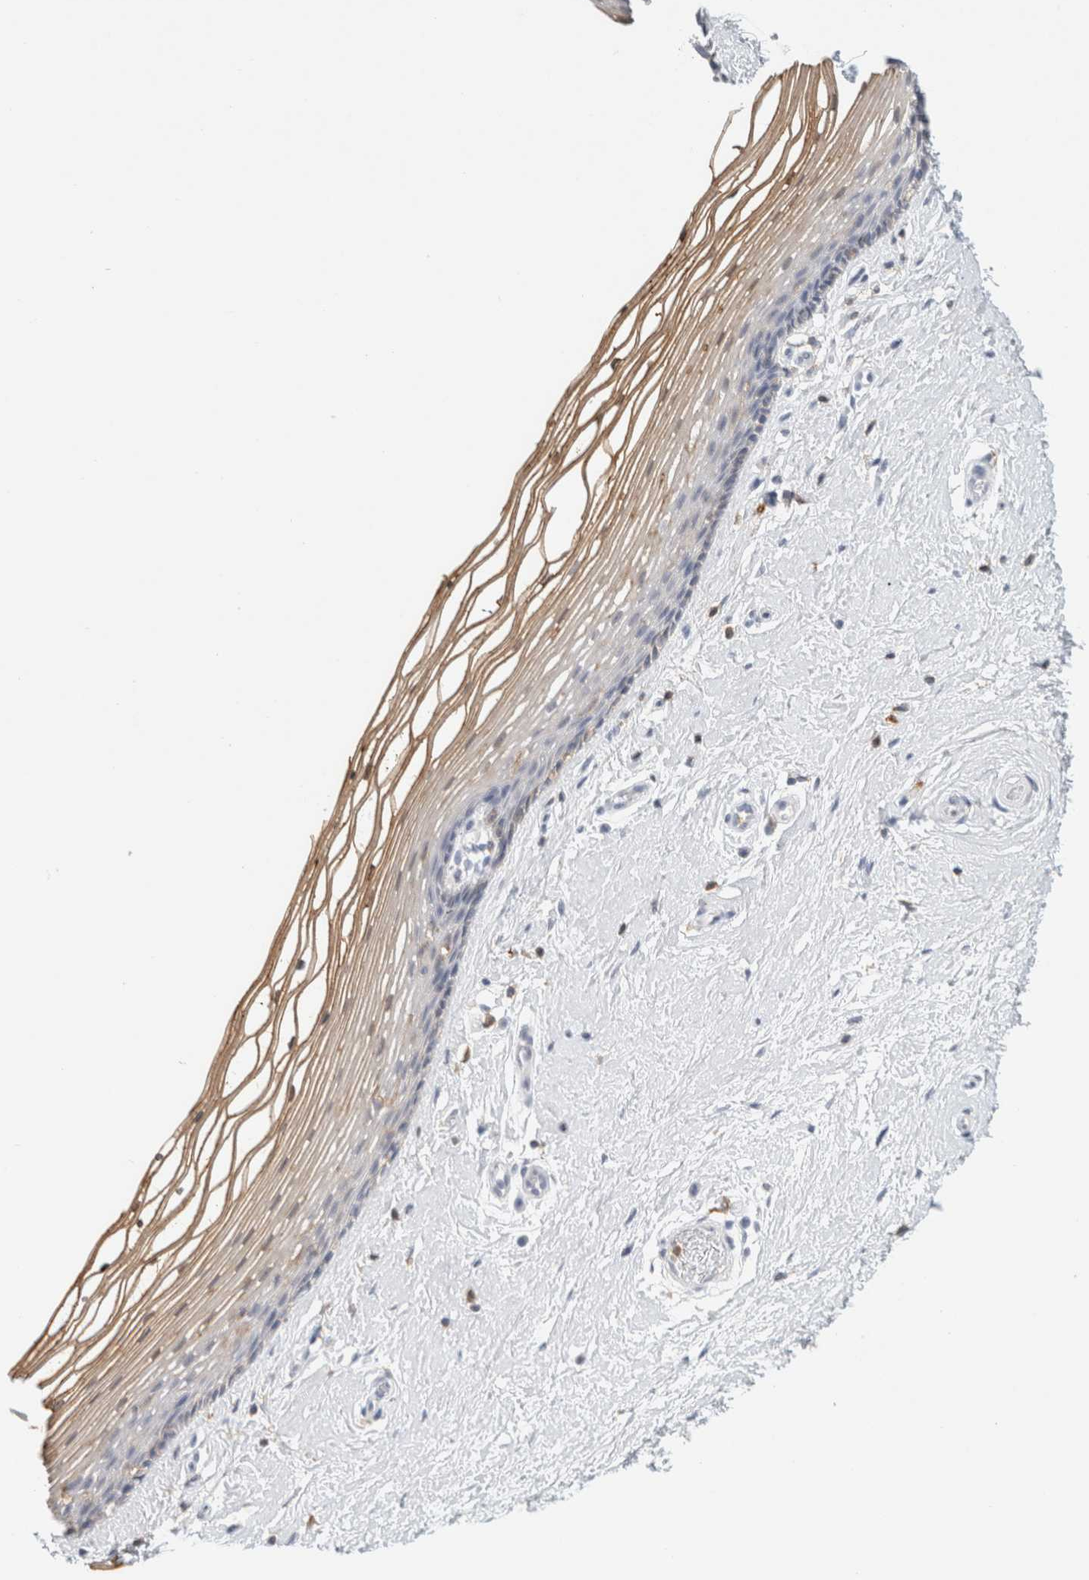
{"staining": {"intensity": "moderate", "quantity": "<25%", "location": "cytoplasmic/membranous,nuclear"}, "tissue": "vagina", "cell_type": "Squamous epithelial cells", "image_type": "normal", "snomed": [{"axis": "morphology", "description": "Normal tissue, NOS"}, {"axis": "topography", "description": "Vagina"}], "caption": "Protein analysis of unremarkable vagina reveals moderate cytoplasmic/membranous,nuclear expression in about <25% of squamous epithelial cells. The protein is shown in brown color, while the nuclei are stained blue.", "gene": "P2RY2", "patient": {"sex": "female", "age": 46}}